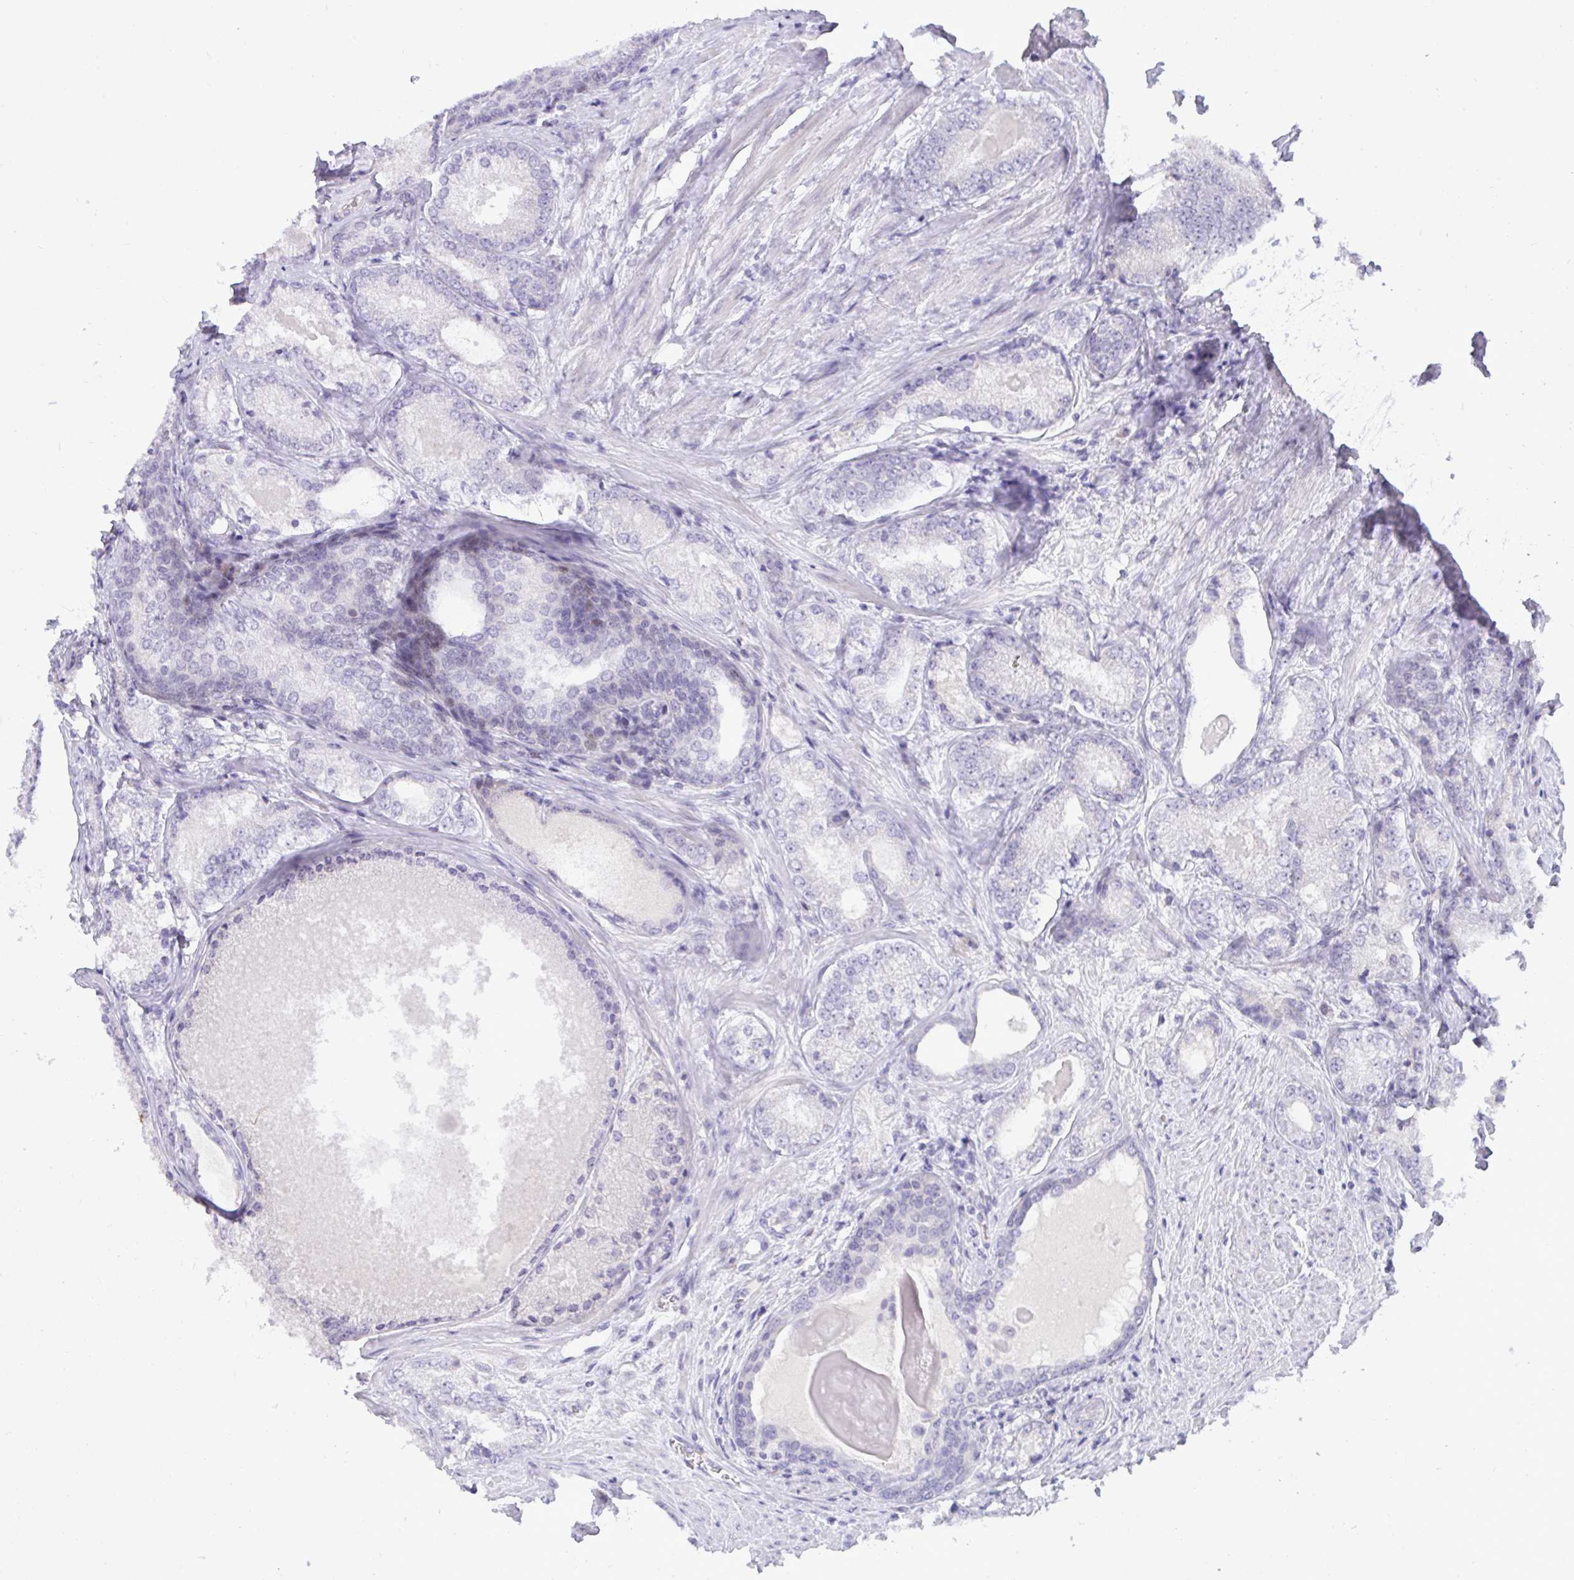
{"staining": {"intensity": "negative", "quantity": "none", "location": "none"}, "tissue": "prostate cancer", "cell_type": "Tumor cells", "image_type": "cancer", "snomed": [{"axis": "morphology", "description": "Adenocarcinoma, NOS"}, {"axis": "morphology", "description": "Adenocarcinoma, Low grade"}, {"axis": "topography", "description": "Prostate"}], "caption": "The photomicrograph displays no significant staining in tumor cells of prostate cancer. Brightfield microscopy of immunohistochemistry stained with DAB (3,3'-diaminobenzidine) (brown) and hematoxylin (blue), captured at high magnification.", "gene": "EPOP", "patient": {"sex": "male", "age": 68}}